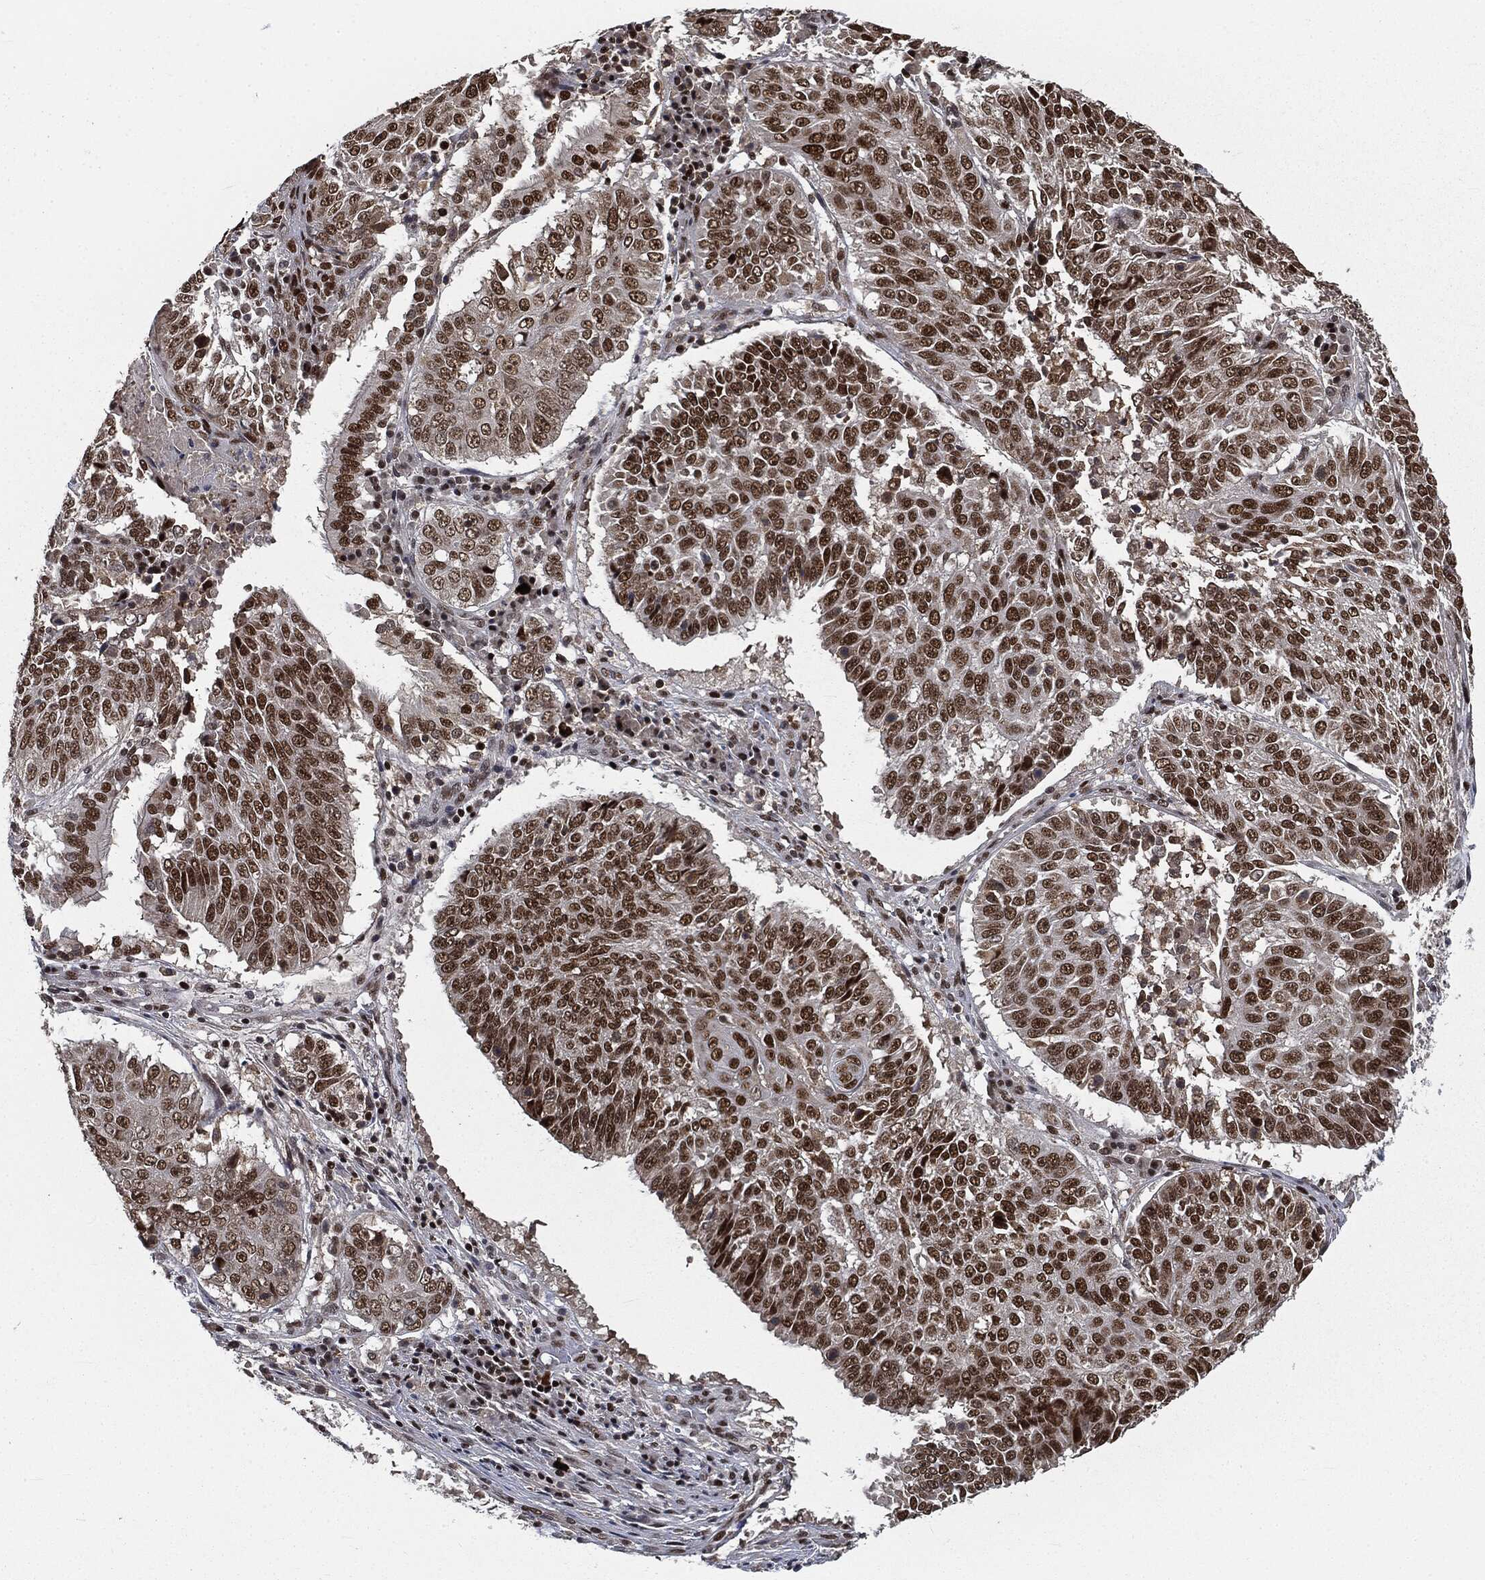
{"staining": {"intensity": "strong", "quantity": ">75%", "location": "nuclear"}, "tissue": "lung cancer", "cell_type": "Tumor cells", "image_type": "cancer", "snomed": [{"axis": "morphology", "description": "Squamous cell carcinoma, NOS"}, {"axis": "topography", "description": "Lung"}], "caption": "Immunohistochemistry of lung cancer reveals high levels of strong nuclear expression in approximately >75% of tumor cells. The staining was performed using DAB (3,3'-diaminobenzidine) to visualize the protein expression in brown, while the nuclei were stained in blue with hematoxylin (Magnification: 20x).", "gene": "DPH2", "patient": {"sex": "male", "age": 64}}